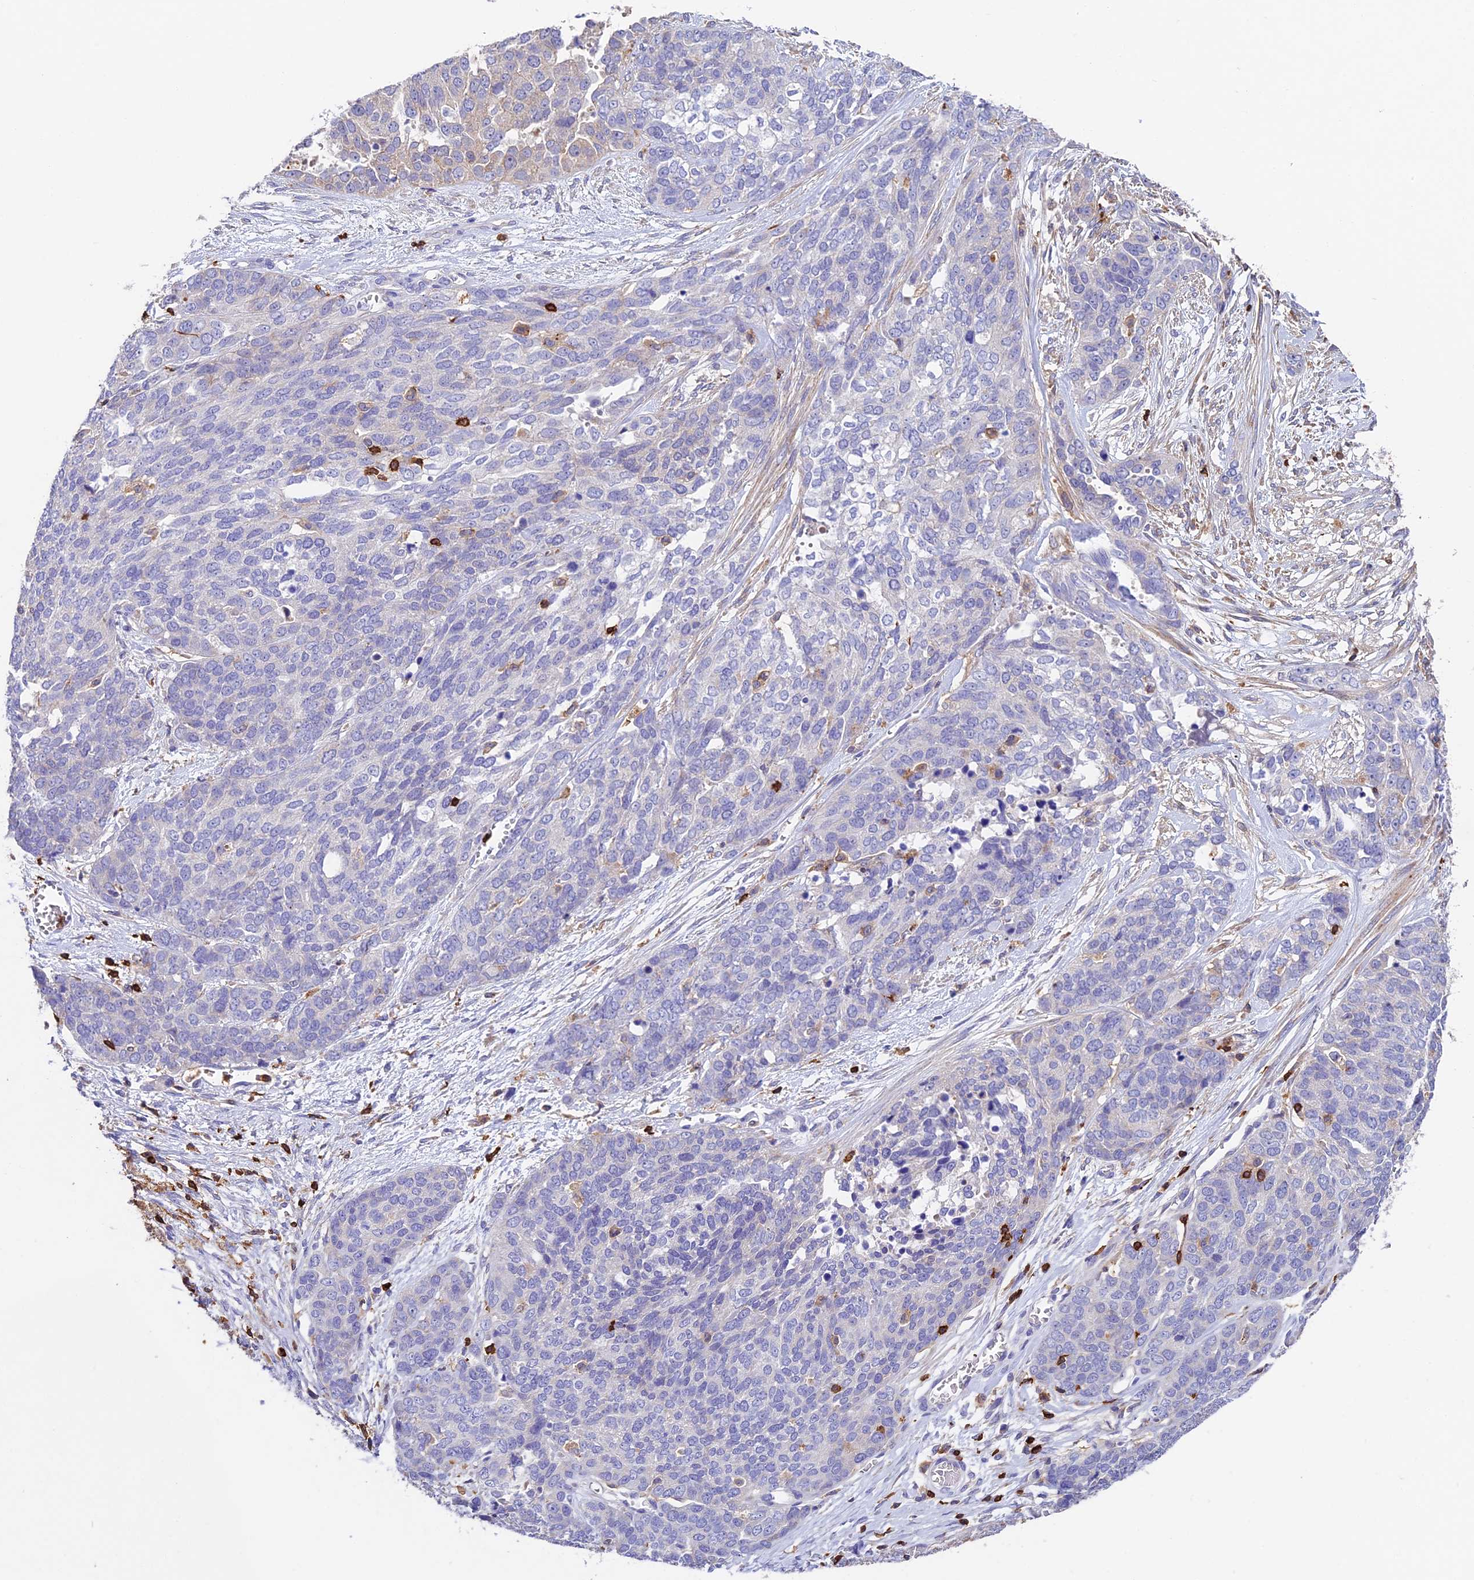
{"staining": {"intensity": "negative", "quantity": "none", "location": "none"}, "tissue": "ovarian cancer", "cell_type": "Tumor cells", "image_type": "cancer", "snomed": [{"axis": "morphology", "description": "Cystadenocarcinoma, serous, NOS"}, {"axis": "topography", "description": "Ovary"}], "caption": "Ovarian serous cystadenocarcinoma stained for a protein using immunohistochemistry displays no expression tumor cells.", "gene": "ADAT1", "patient": {"sex": "female", "age": 44}}